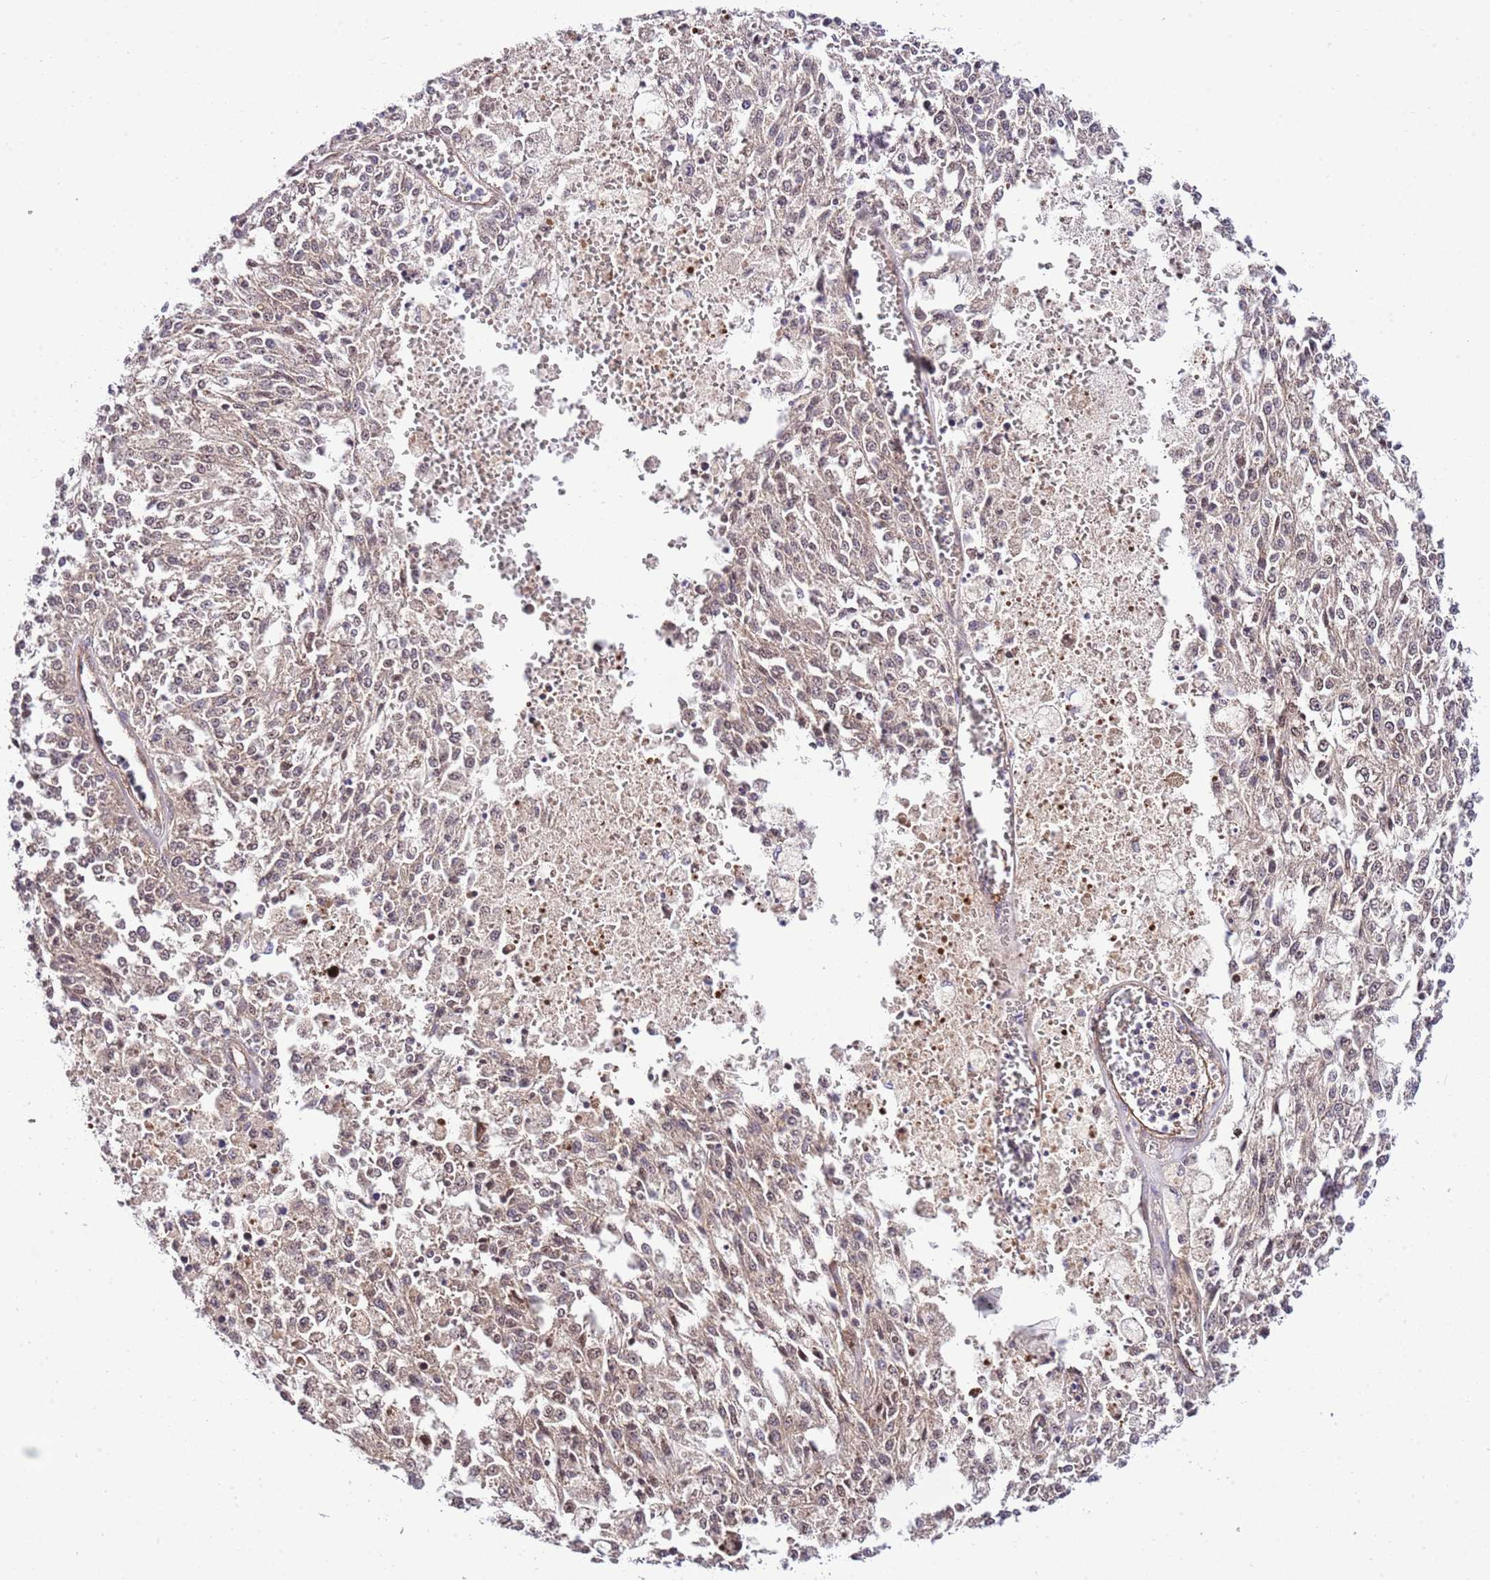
{"staining": {"intensity": "weak", "quantity": "25%-75%", "location": "cytoplasmic/membranous,nuclear"}, "tissue": "melanoma", "cell_type": "Tumor cells", "image_type": "cancer", "snomed": [{"axis": "morphology", "description": "Malignant melanoma, NOS"}, {"axis": "topography", "description": "Skin"}], "caption": "This histopathology image reveals malignant melanoma stained with immunohistochemistry (IHC) to label a protein in brown. The cytoplasmic/membranous and nuclear of tumor cells show weak positivity for the protein. Nuclei are counter-stained blue.", "gene": "DONSON", "patient": {"sex": "female", "age": 64}}